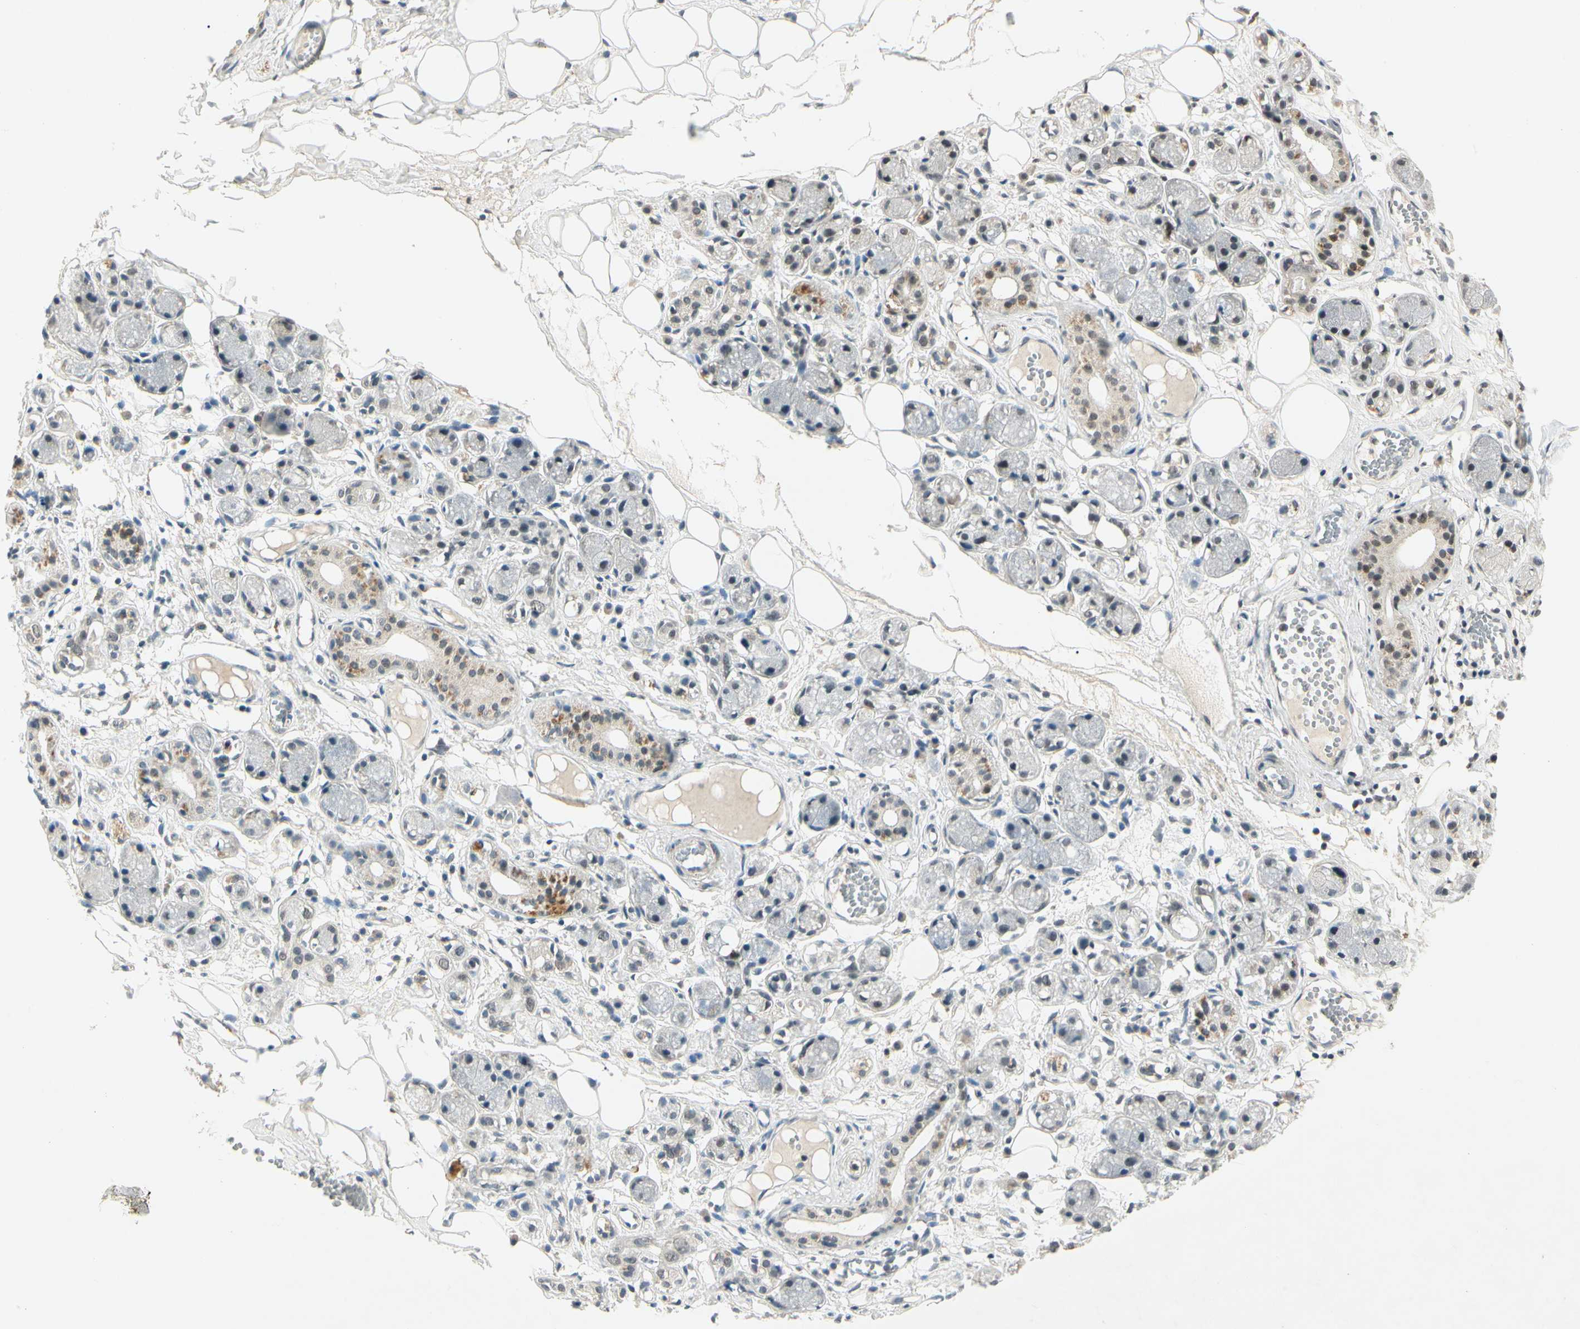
{"staining": {"intensity": "negative", "quantity": "none", "location": "none"}, "tissue": "adipose tissue", "cell_type": "Adipocytes", "image_type": "normal", "snomed": [{"axis": "morphology", "description": "Normal tissue, NOS"}, {"axis": "morphology", "description": "Inflammation, NOS"}, {"axis": "topography", "description": "Vascular tissue"}, {"axis": "topography", "description": "Salivary gland"}], "caption": "A histopathology image of adipose tissue stained for a protein reveals no brown staining in adipocytes. The staining is performed using DAB brown chromogen with nuclei counter-stained in using hematoxylin.", "gene": "ZSCAN12", "patient": {"sex": "female", "age": 75}}